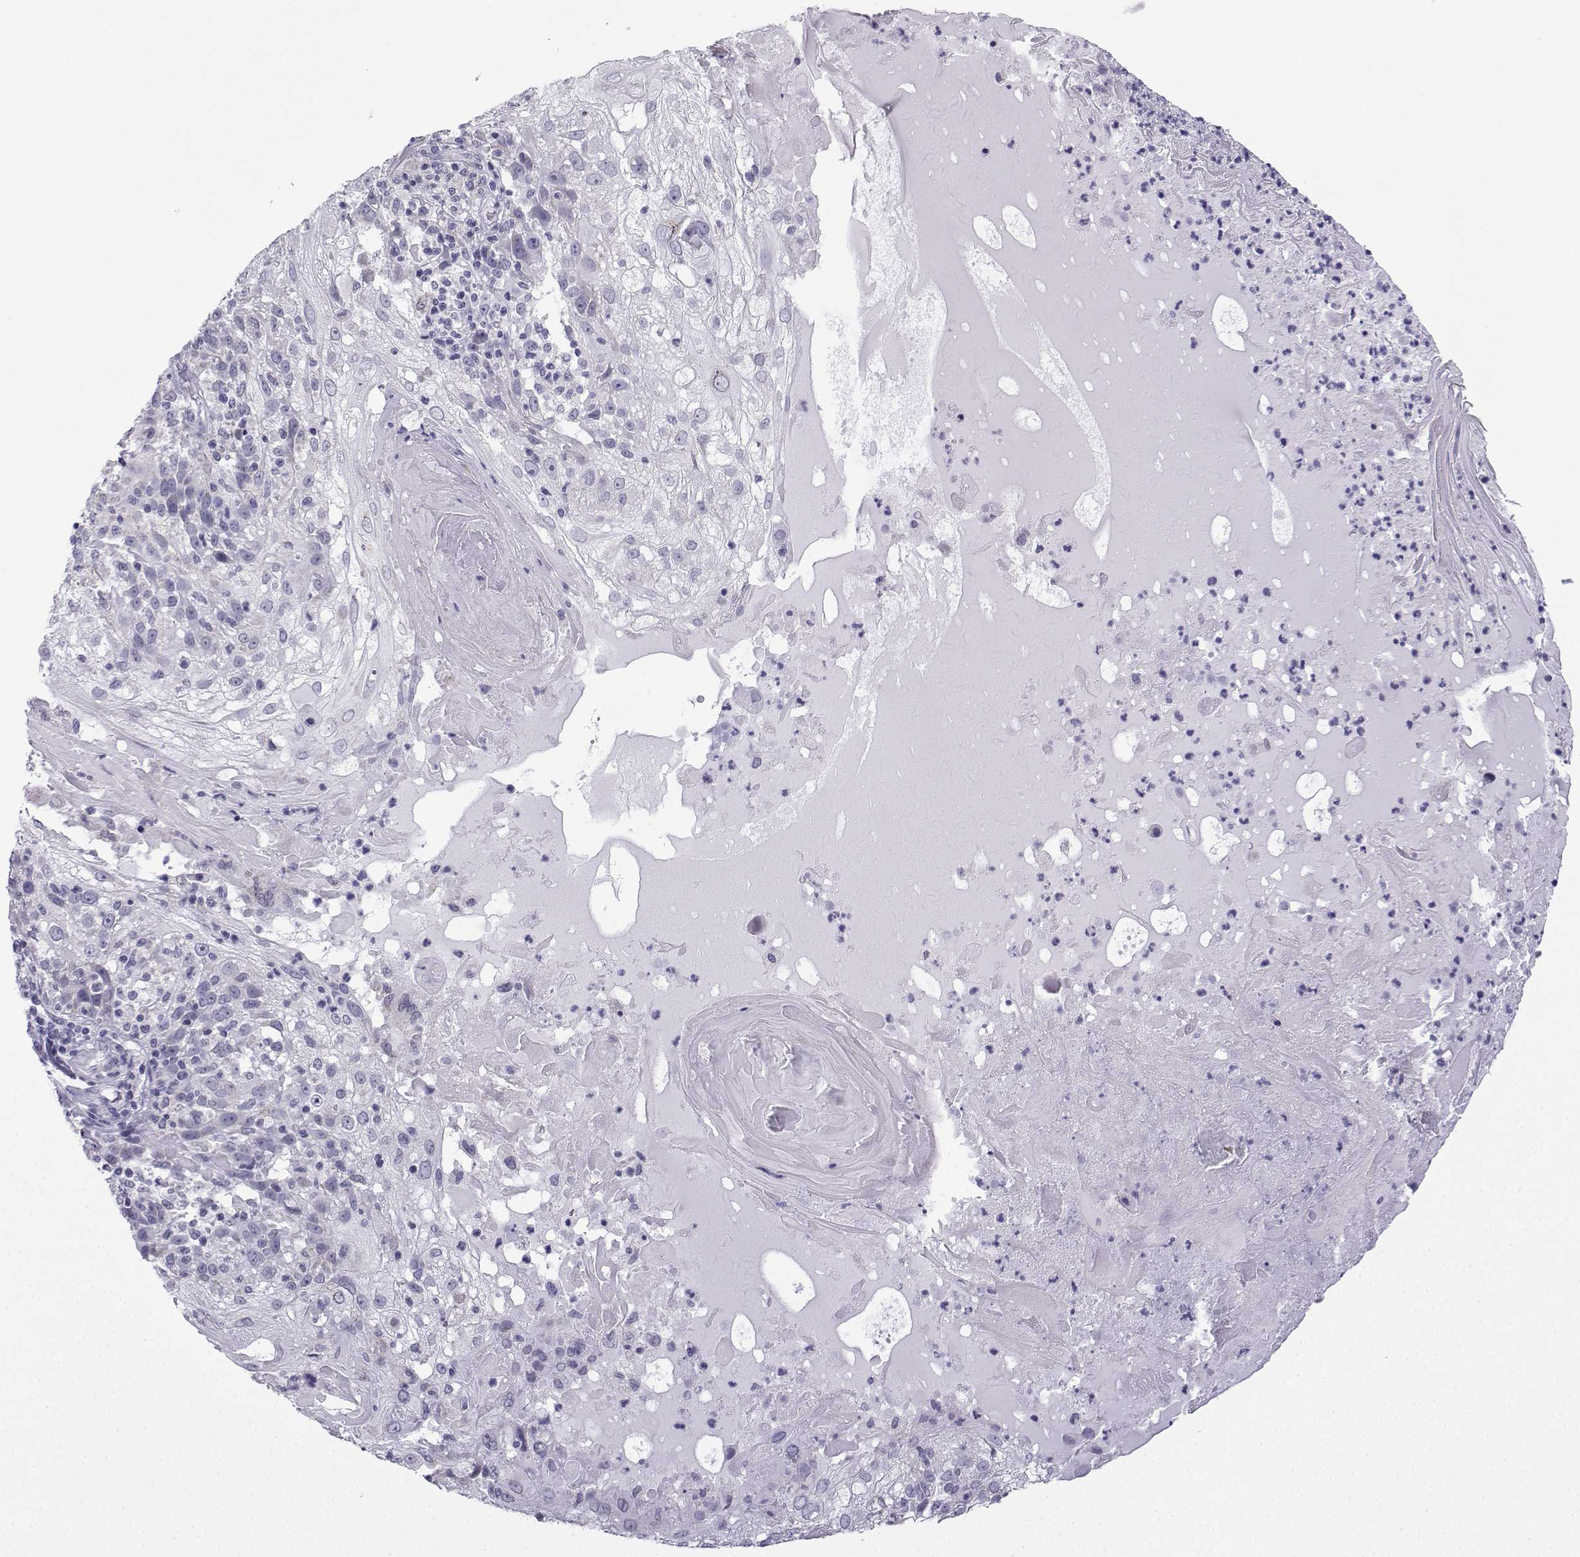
{"staining": {"intensity": "negative", "quantity": "none", "location": "none"}, "tissue": "skin cancer", "cell_type": "Tumor cells", "image_type": "cancer", "snomed": [{"axis": "morphology", "description": "Normal tissue, NOS"}, {"axis": "morphology", "description": "Squamous cell carcinoma, NOS"}, {"axis": "topography", "description": "Skin"}], "caption": "This image is of skin cancer (squamous cell carcinoma) stained with IHC to label a protein in brown with the nuclei are counter-stained blue. There is no expression in tumor cells. (Immunohistochemistry (ihc), brightfield microscopy, high magnification).", "gene": "ACRBP", "patient": {"sex": "female", "age": 83}}